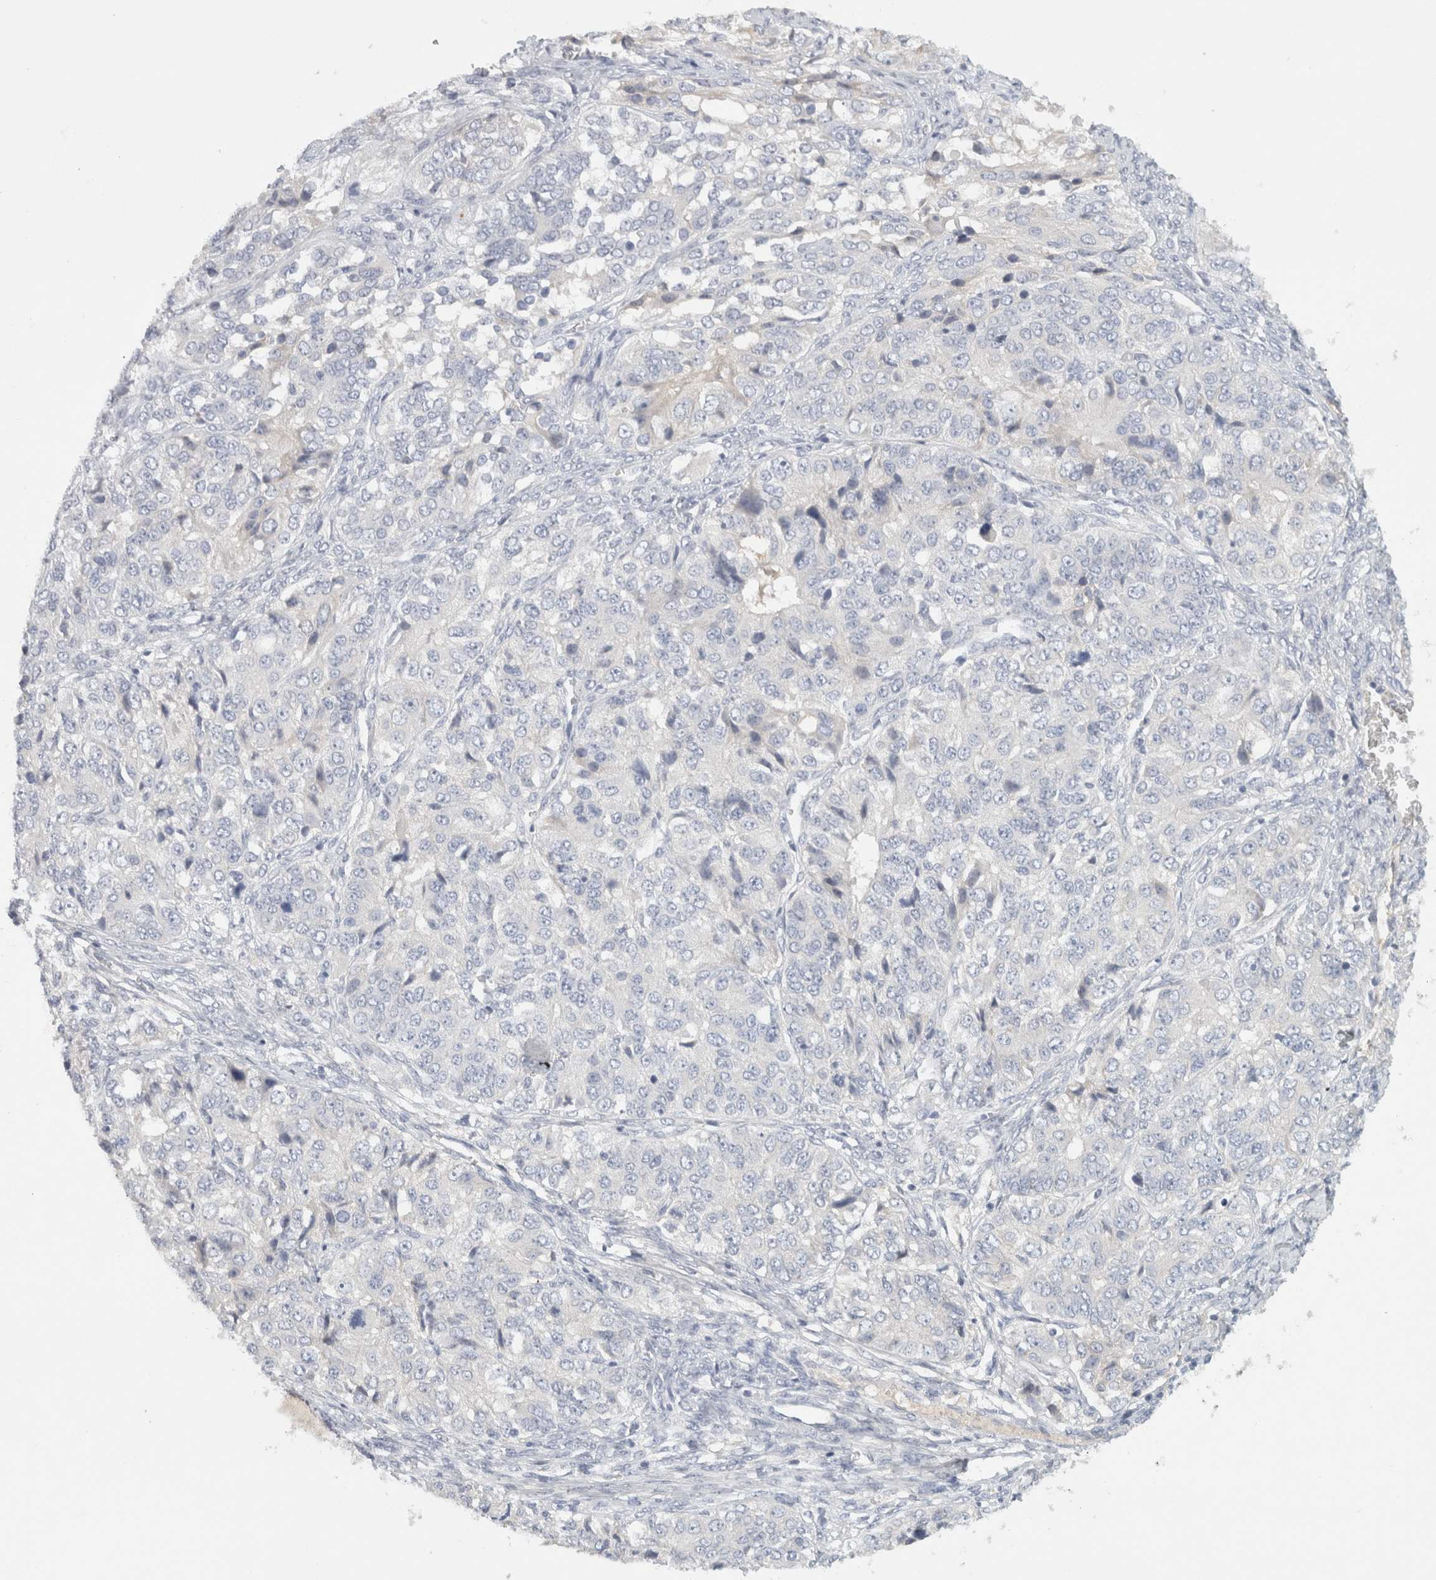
{"staining": {"intensity": "negative", "quantity": "none", "location": "none"}, "tissue": "ovarian cancer", "cell_type": "Tumor cells", "image_type": "cancer", "snomed": [{"axis": "morphology", "description": "Carcinoma, endometroid"}, {"axis": "topography", "description": "Ovary"}], "caption": "There is no significant staining in tumor cells of ovarian cancer (endometroid carcinoma). (Immunohistochemistry (ihc), brightfield microscopy, high magnification).", "gene": "STK31", "patient": {"sex": "female", "age": 51}}